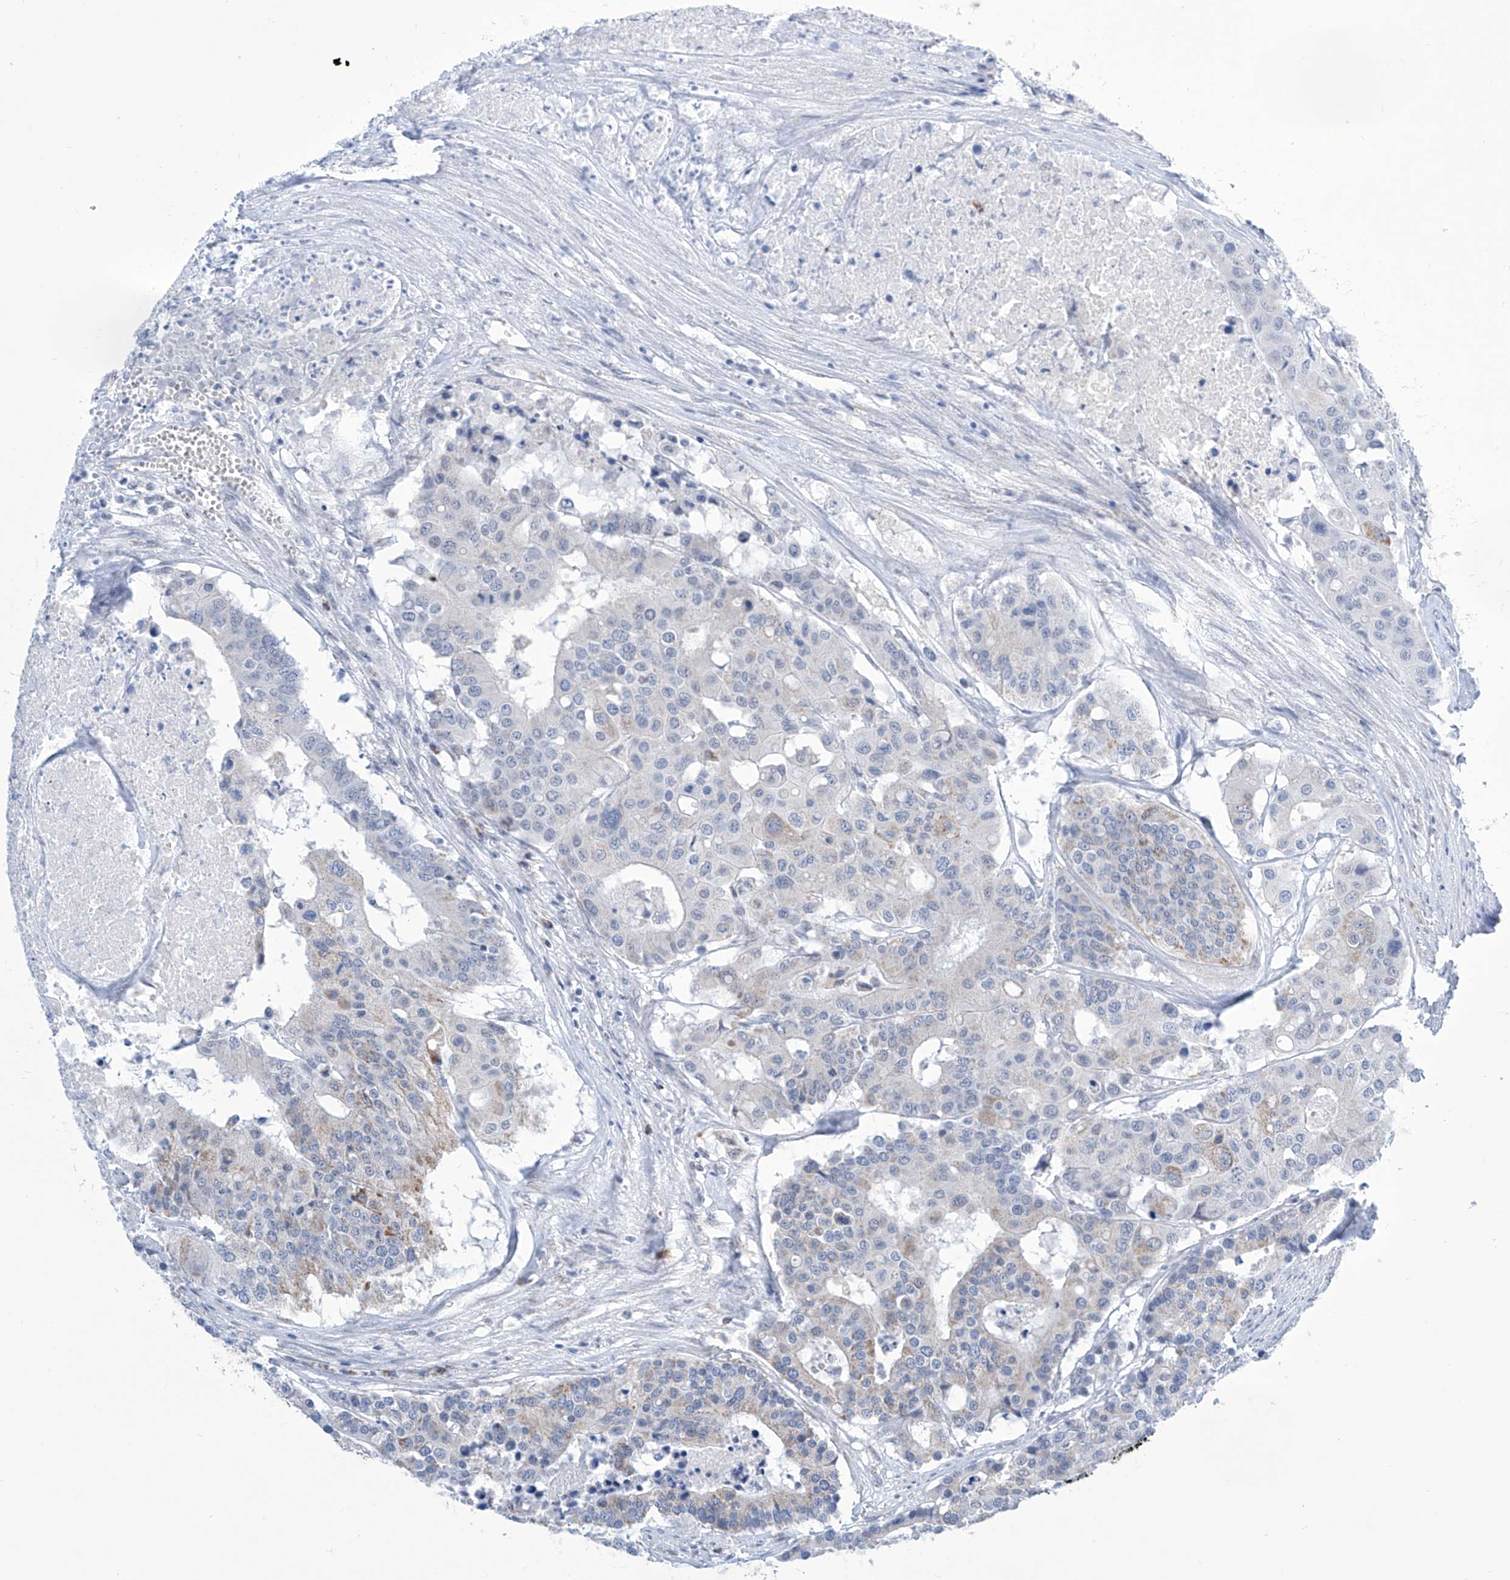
{"staining": {"intensity": "negative", "quantity": "none", "location": "none"}, "tissue": "colorectal cancer", "cell_type": "Tumor cells", "image_type": "cancer", "snomed": [{"axis": "morphology", "description": "Adenocarcinoma, NOS"}, {"axis": "topography", "description": "Colon"}], "caption": "A histopathology image of colorectal adenocarcinoma stained for a protein displays no brown staining in tumor cells.", "gene": "ALDH6A1", "patient": {"sex": "male", "age": 77}}